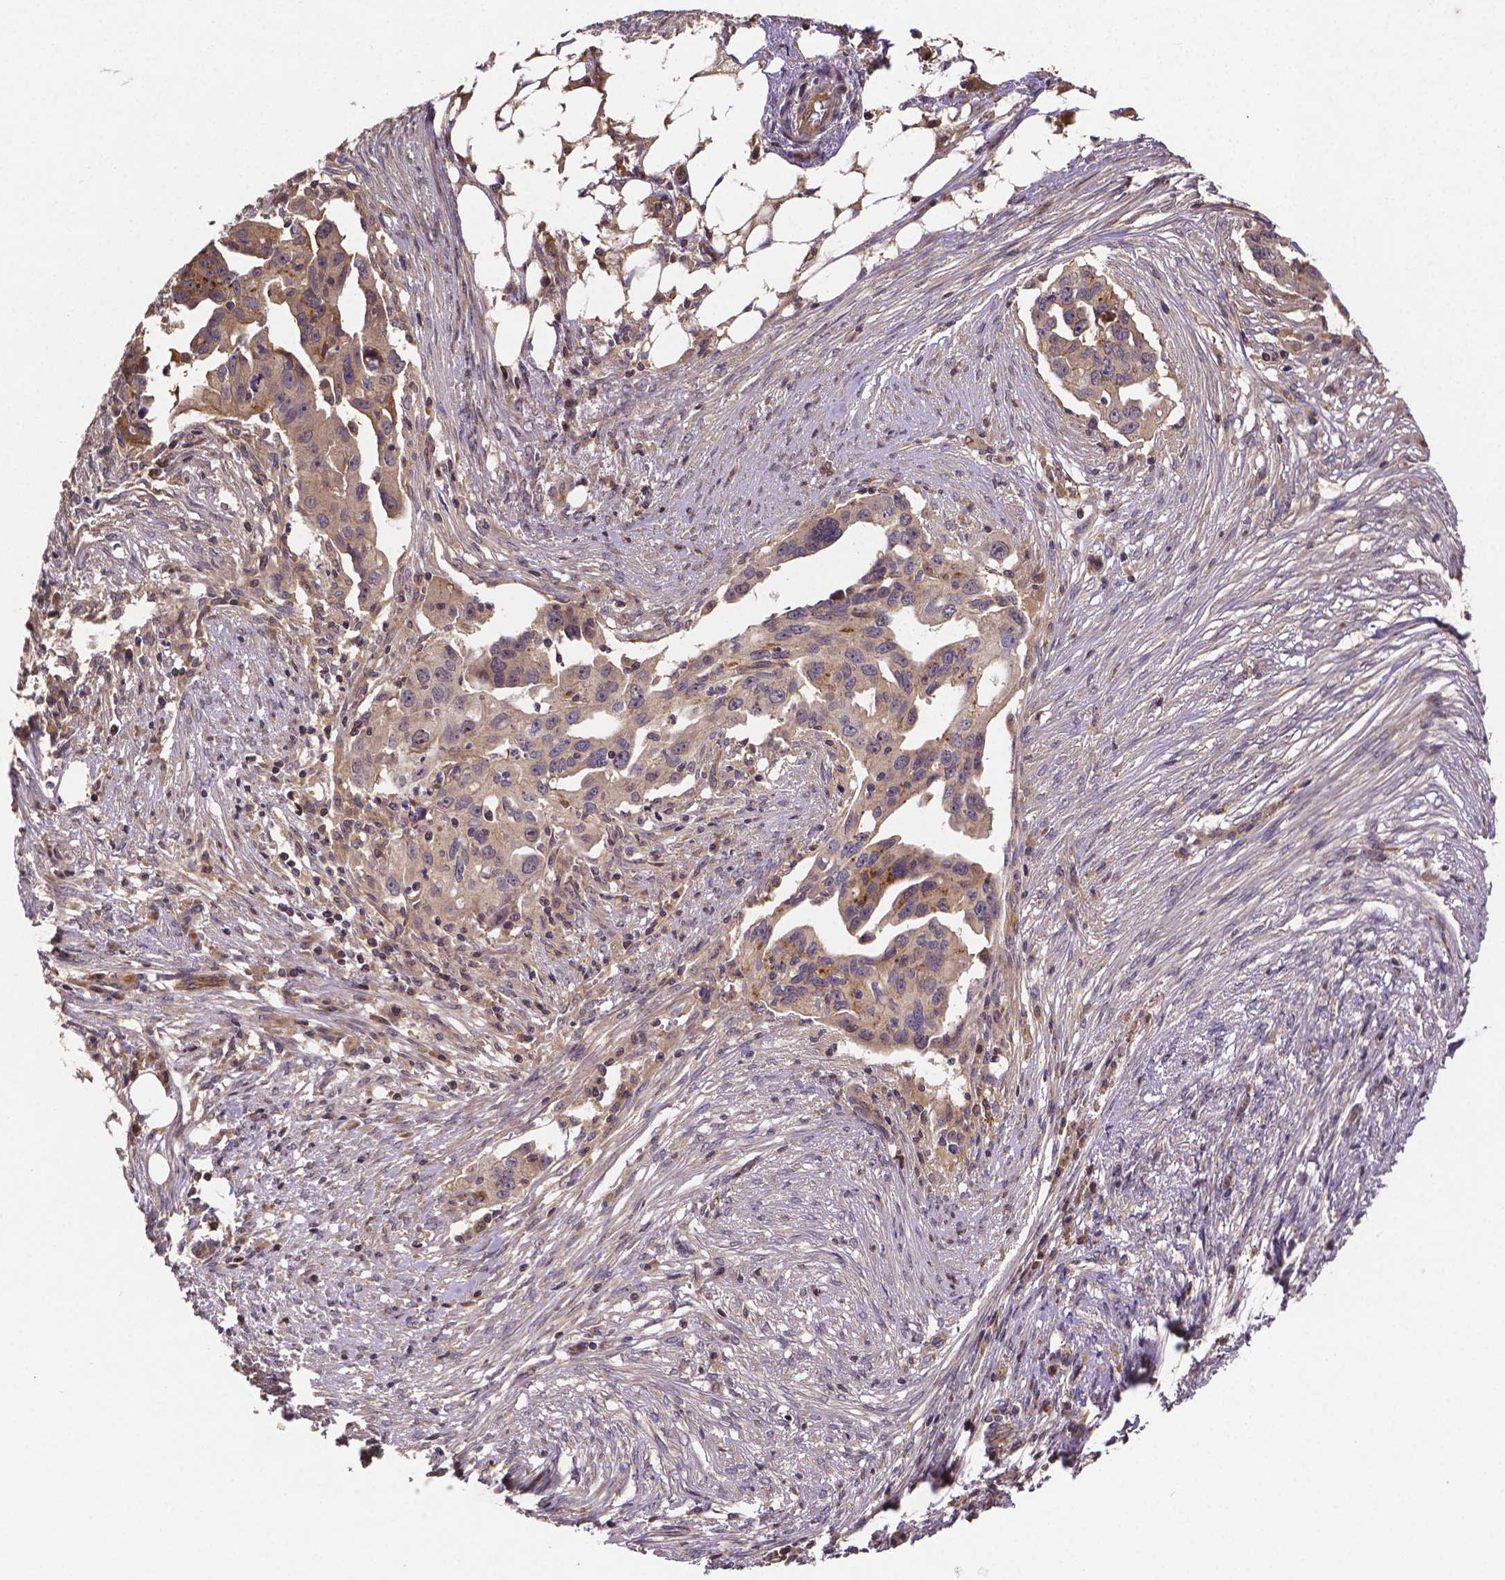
{"staining": {"intensity": "weak", "quantity": "<25%", "location": "cytoplasmic/membranous"}, "tissue": "ovarian cancer", "cell_type": "Tumor cells", "image_type": "cancer", "snomed": [{"axis": "morphology", "description": "Carcinoma, endometroid"}, {"axis": "morphology", "description": "Cystadenocarcinoma, serous, NOS"}, {"axis": "topography", "description": "Ovary"}], "caption": "This image is of ovarian cancer stained with IHC to label a protein in brown with the nuclei are counter-stained blue. There is no expression in tumor cells.", "gene": "RNF123", "patient": {"sex": "female", "age": 45}}